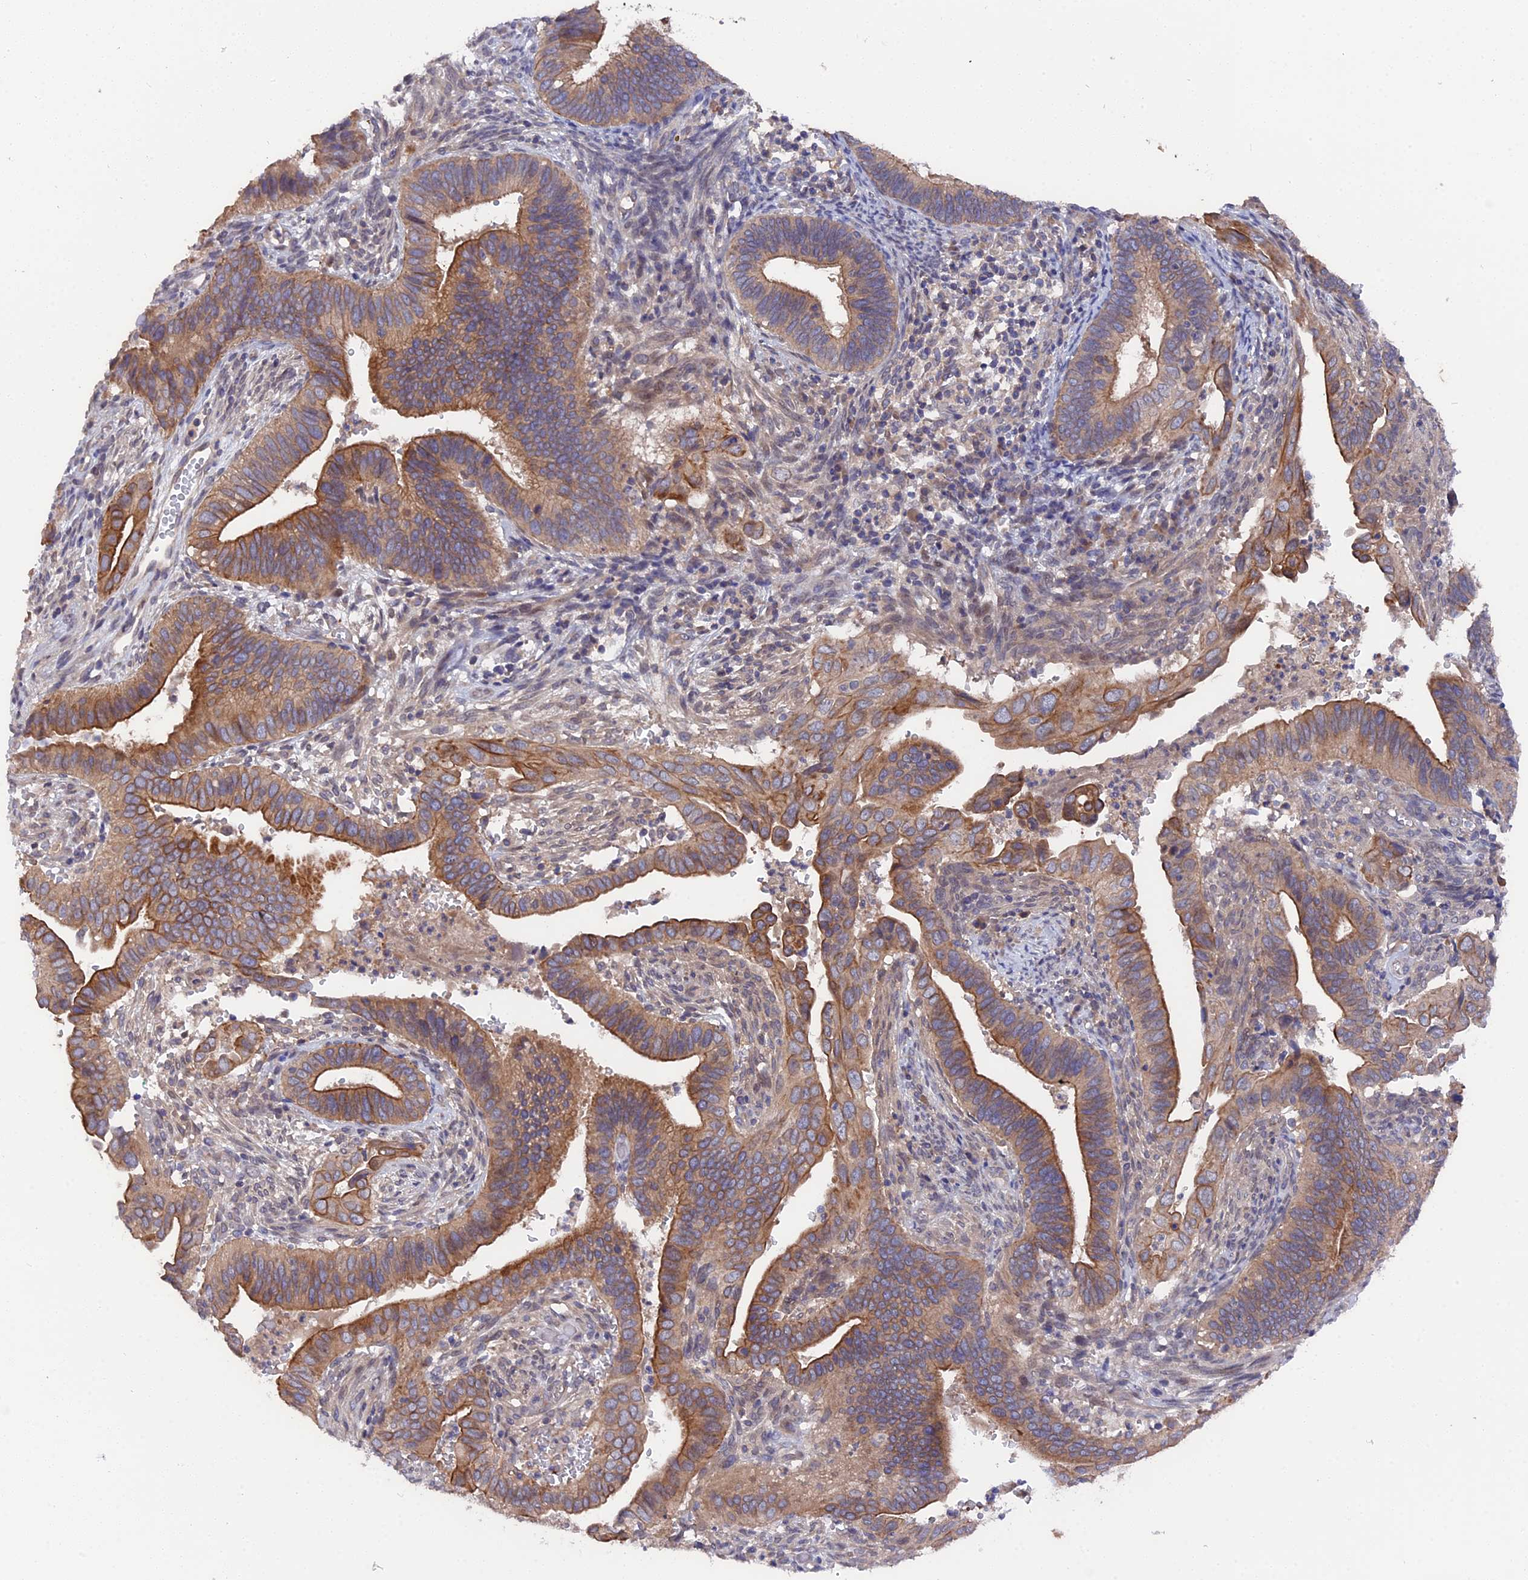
{"staining": {"intensity": "moderate", "quantity": ">75%", "location": "cytoplasmic/membranous"}, "tissue": "cervical cancer", "cell_type": "Tumor cells", "image_type": "cancer", "snomed": [{"axis": "morphology", "description": "Adenocarcinoma, NOS"}, {"axis": "topography", "description": "Cervix"}], "caption": "Cervical adenocarcinoma was stained to show a protein in brown. There is medium levels of moderate cytoplasmic/membranous positivity in about >75% of tumor cells.", "gene": "ZCCHC2", "patient": {"sex": "female", "age": 42}}